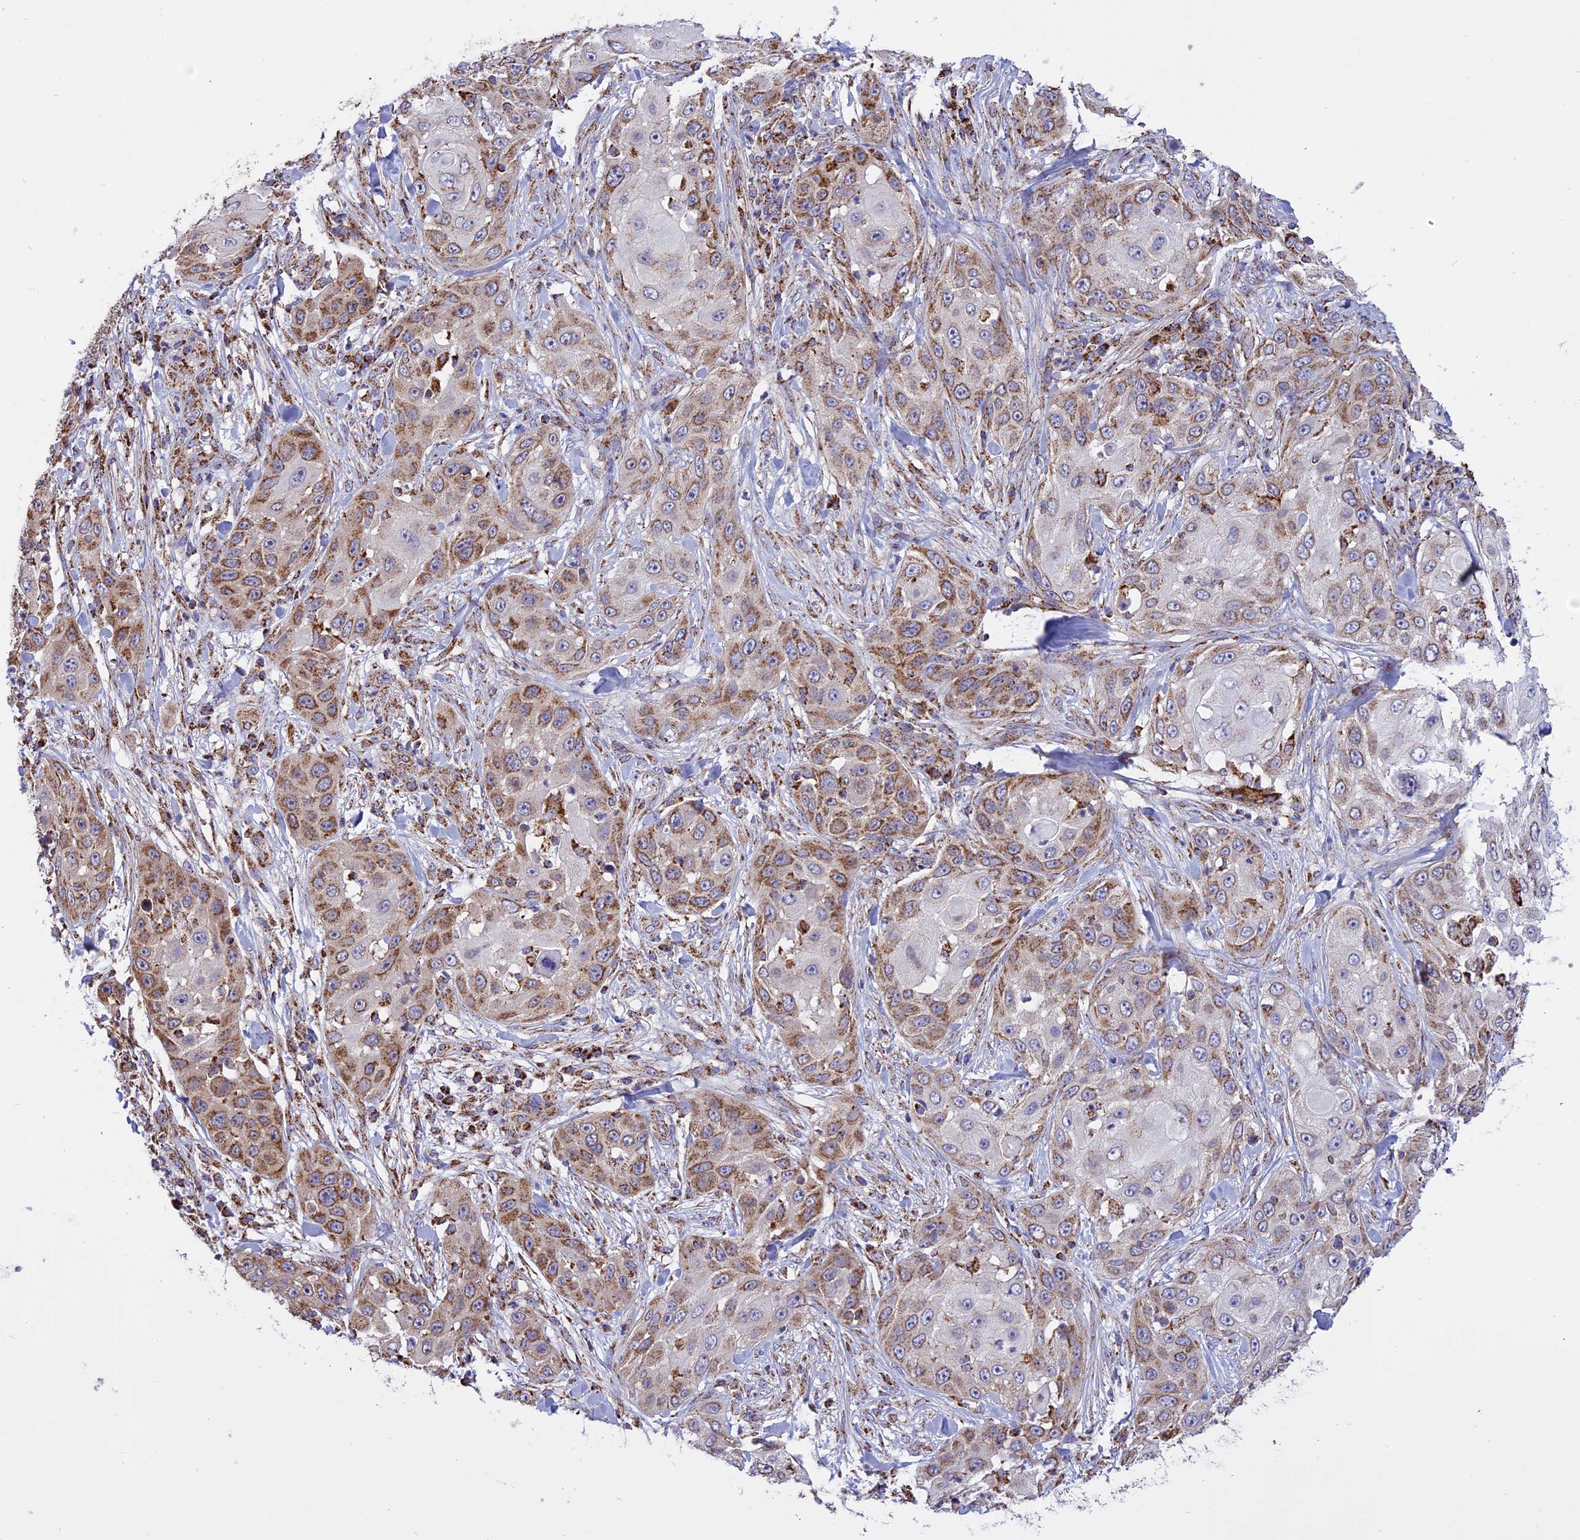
{"staining": {"intensity": "moderate", "quantity": ">75%", "location": "cytoplasmic/membranous"}, "tissue": "skin cancer", "cell_type": "Tumor cells", "image_type": "cancer", "snomed": [{"axis": "morphology", "description": "Squamous cell carcinoma, NOS"}, {"axis": "topography", "description": "Skin"}], "caption": "About >75% of tumor cells in human skin cancer display moderate cytoplasmic/membranous protein expression as visualized by brown immunohistochemical staining.", "gene": "TTC4", "patient": {"sex": "female", "age": 44}}